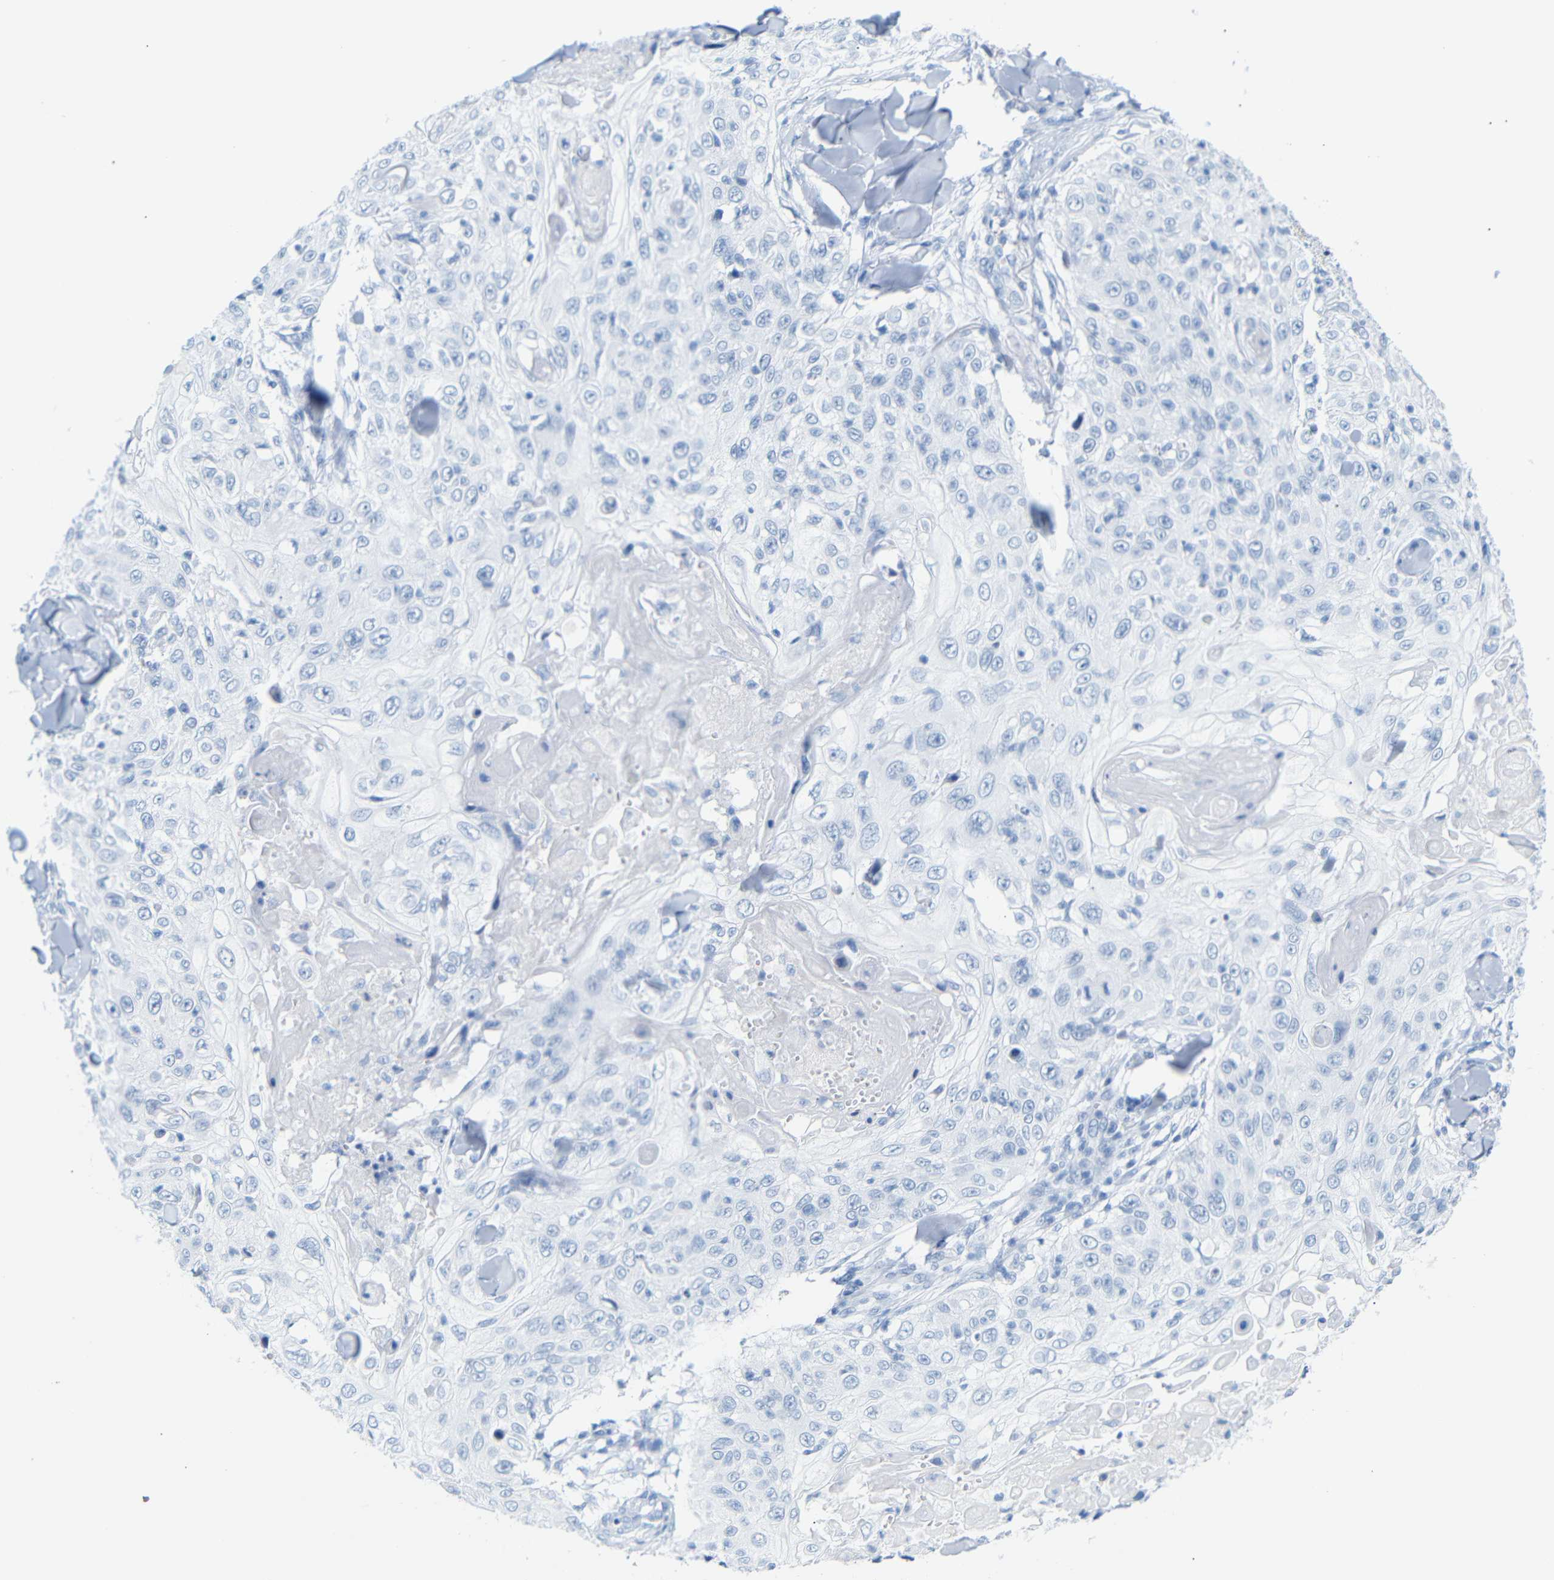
{"staining": {"intensity": "negative", "quantity": "none", "location": "none"}, "tissue": "skin cancer", "cell_type": "Tumor cells", "image_type": "cancer", "snomed": [{"axis": "morphology", "description": "Squamous cell carcinoma, NOS"}, {"axis": "topography", "description": "Skin"}], "caption": "Immunohistochemical staining of human skin cancer (squamous cell carcinoma) reveals no significant staining in tumor cells. Nuclei are stained in blue.", "gene": "DYNAP", "patient": {"sex": "male", "age": 86}}